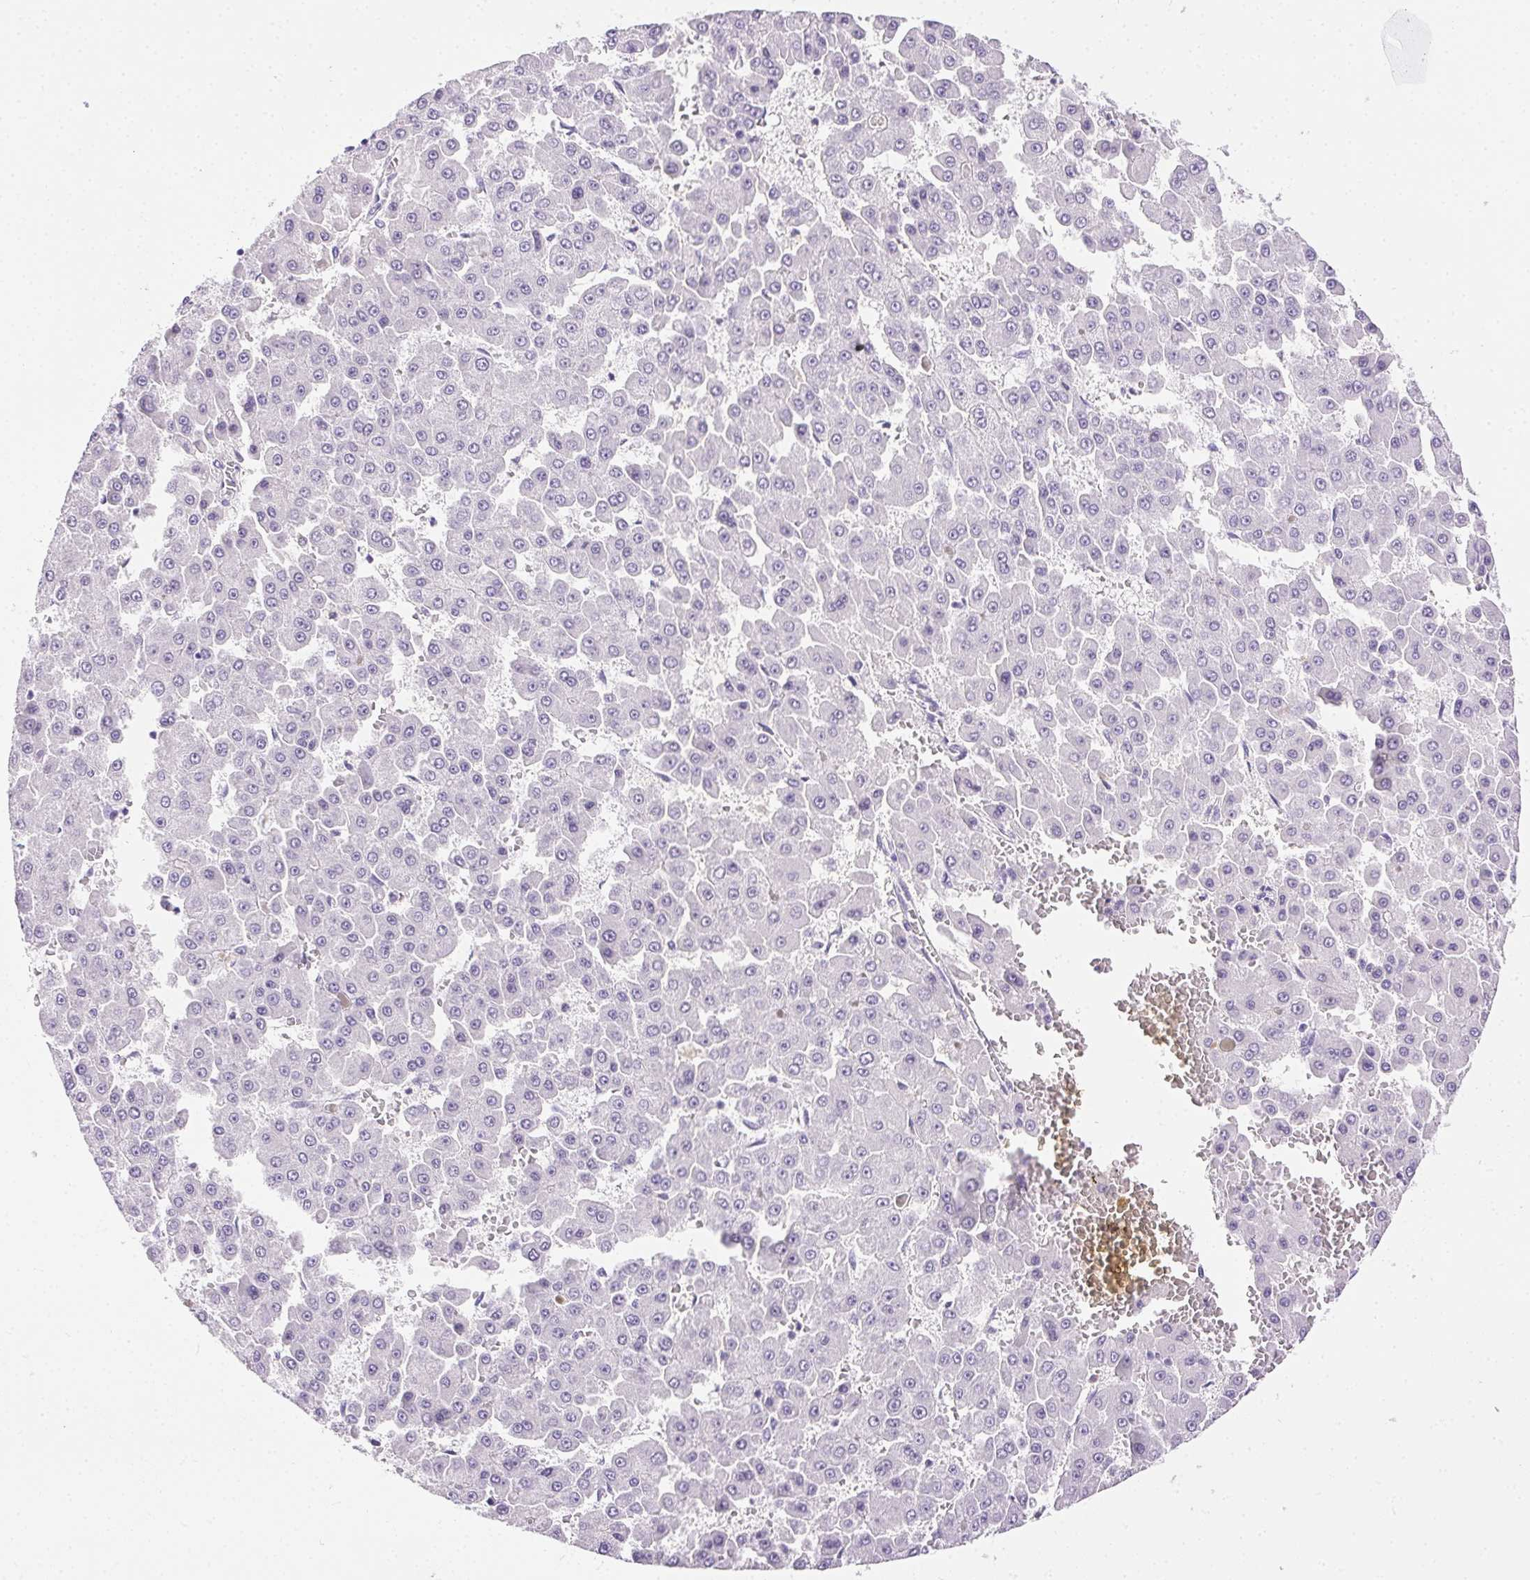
{"staining": {"intensity": "negative", "quantity": "none", "location": "none"}, "tissue": "liver cancer", "cell_type": "Tumor cells", "image_type": "cancer", "snomed": [{"axis": "morphology", "description": "Carcinoma, Hepatocellular, NOS"}, {"axis": "topography", "description": "Liver"}], "caption": "This is a image of immunohistochemistry staining of liver cancer, which shows no positivity in tumor cells.", "gene": "C20orf85", "patient": {"sex": "male", "age": 78}}